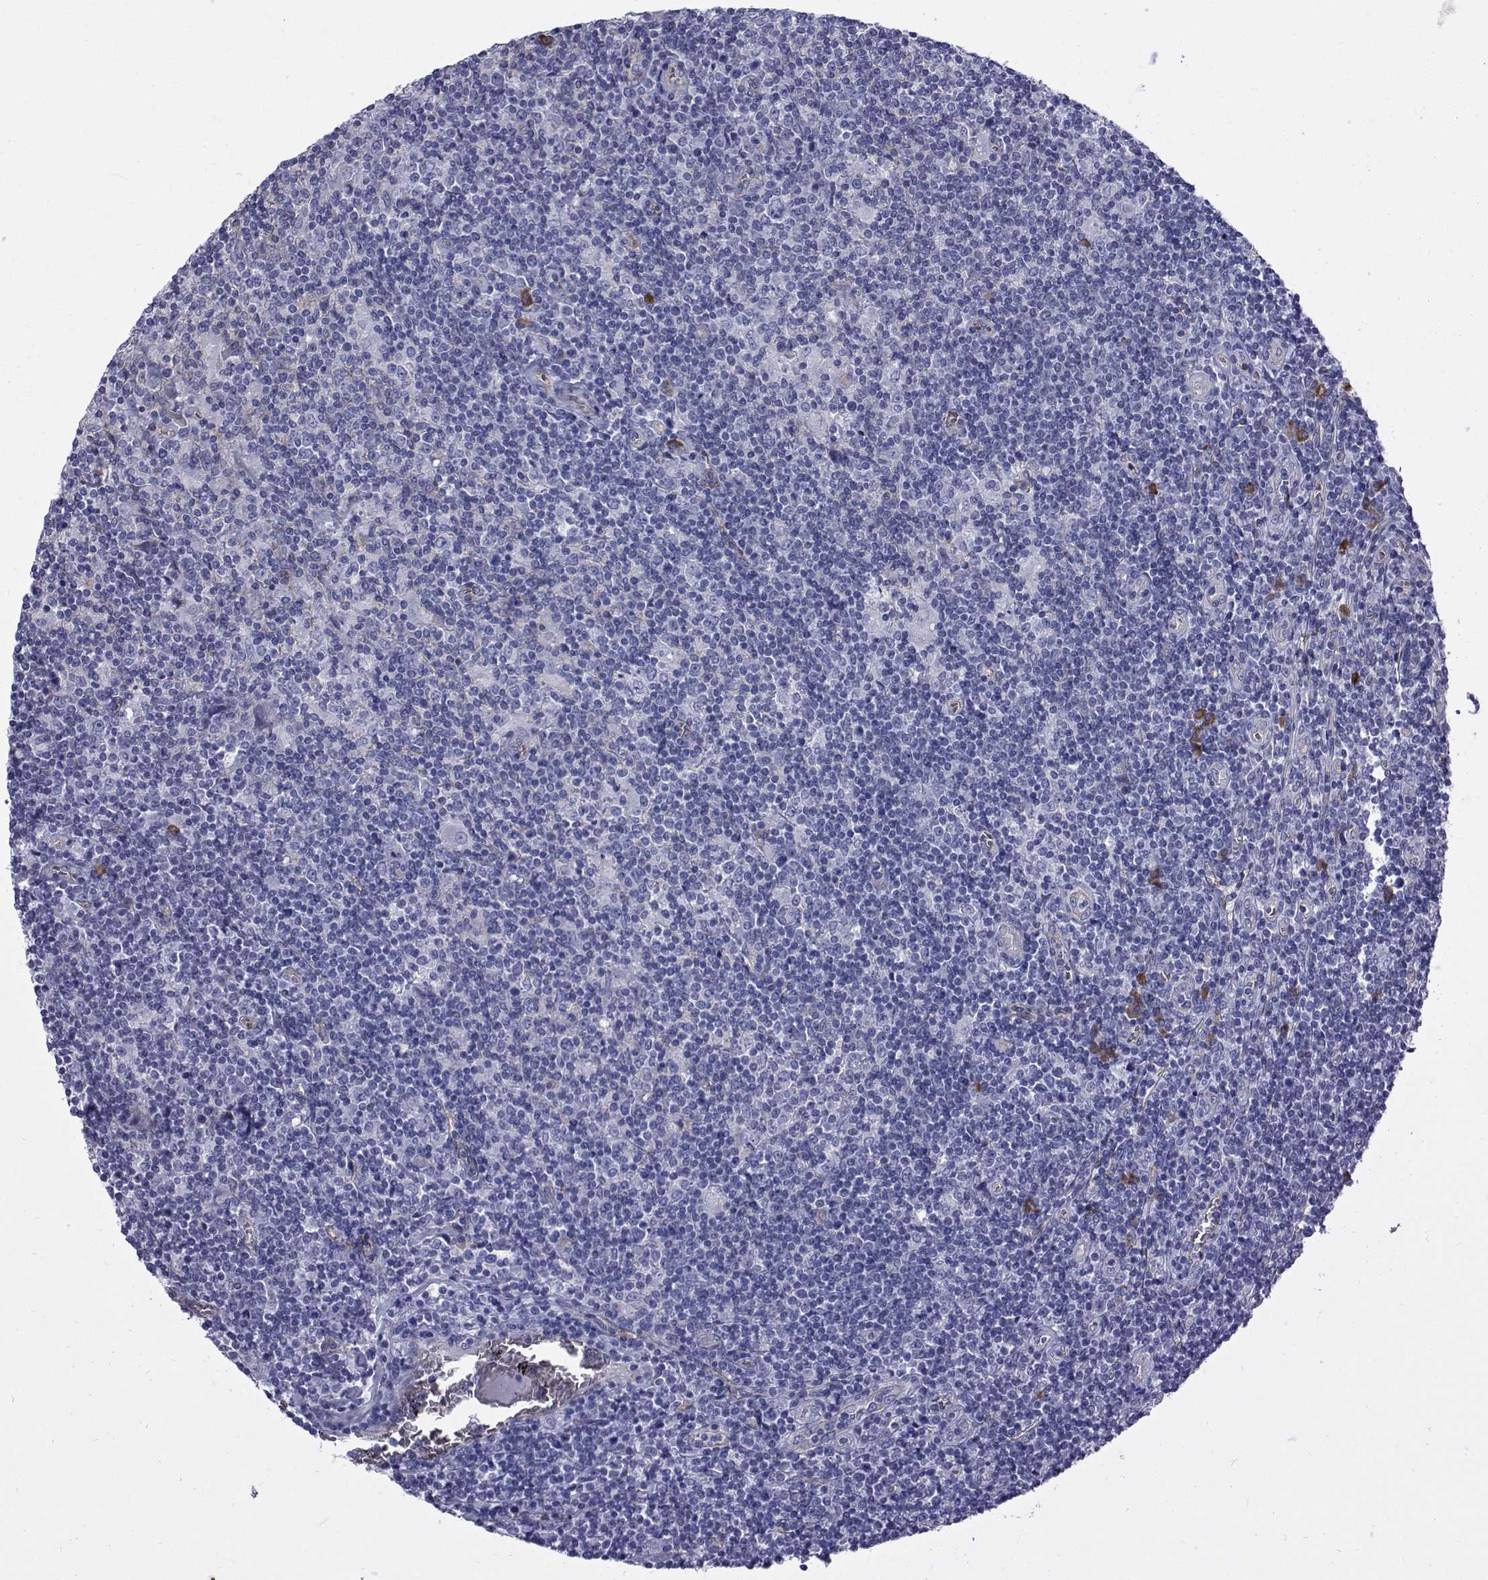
{"staining": {"intensity": "negative", "quantity": "none", "location": "none"}, "tissue": "lymphoma", "cell_type": "Tumor cells", "image_type": "cancer", "snomed": [{"axis": "morphology", "description": "Hodgkin's disease, NOS"}, {"axis": "topography", "description": "Lymph node"}], "caption": "This is an IHC histopathology image of lymphoma. There is no positivity in tumor cells.", "gene": "QPCT", "patient": {"sex": "male", "age": 40}}